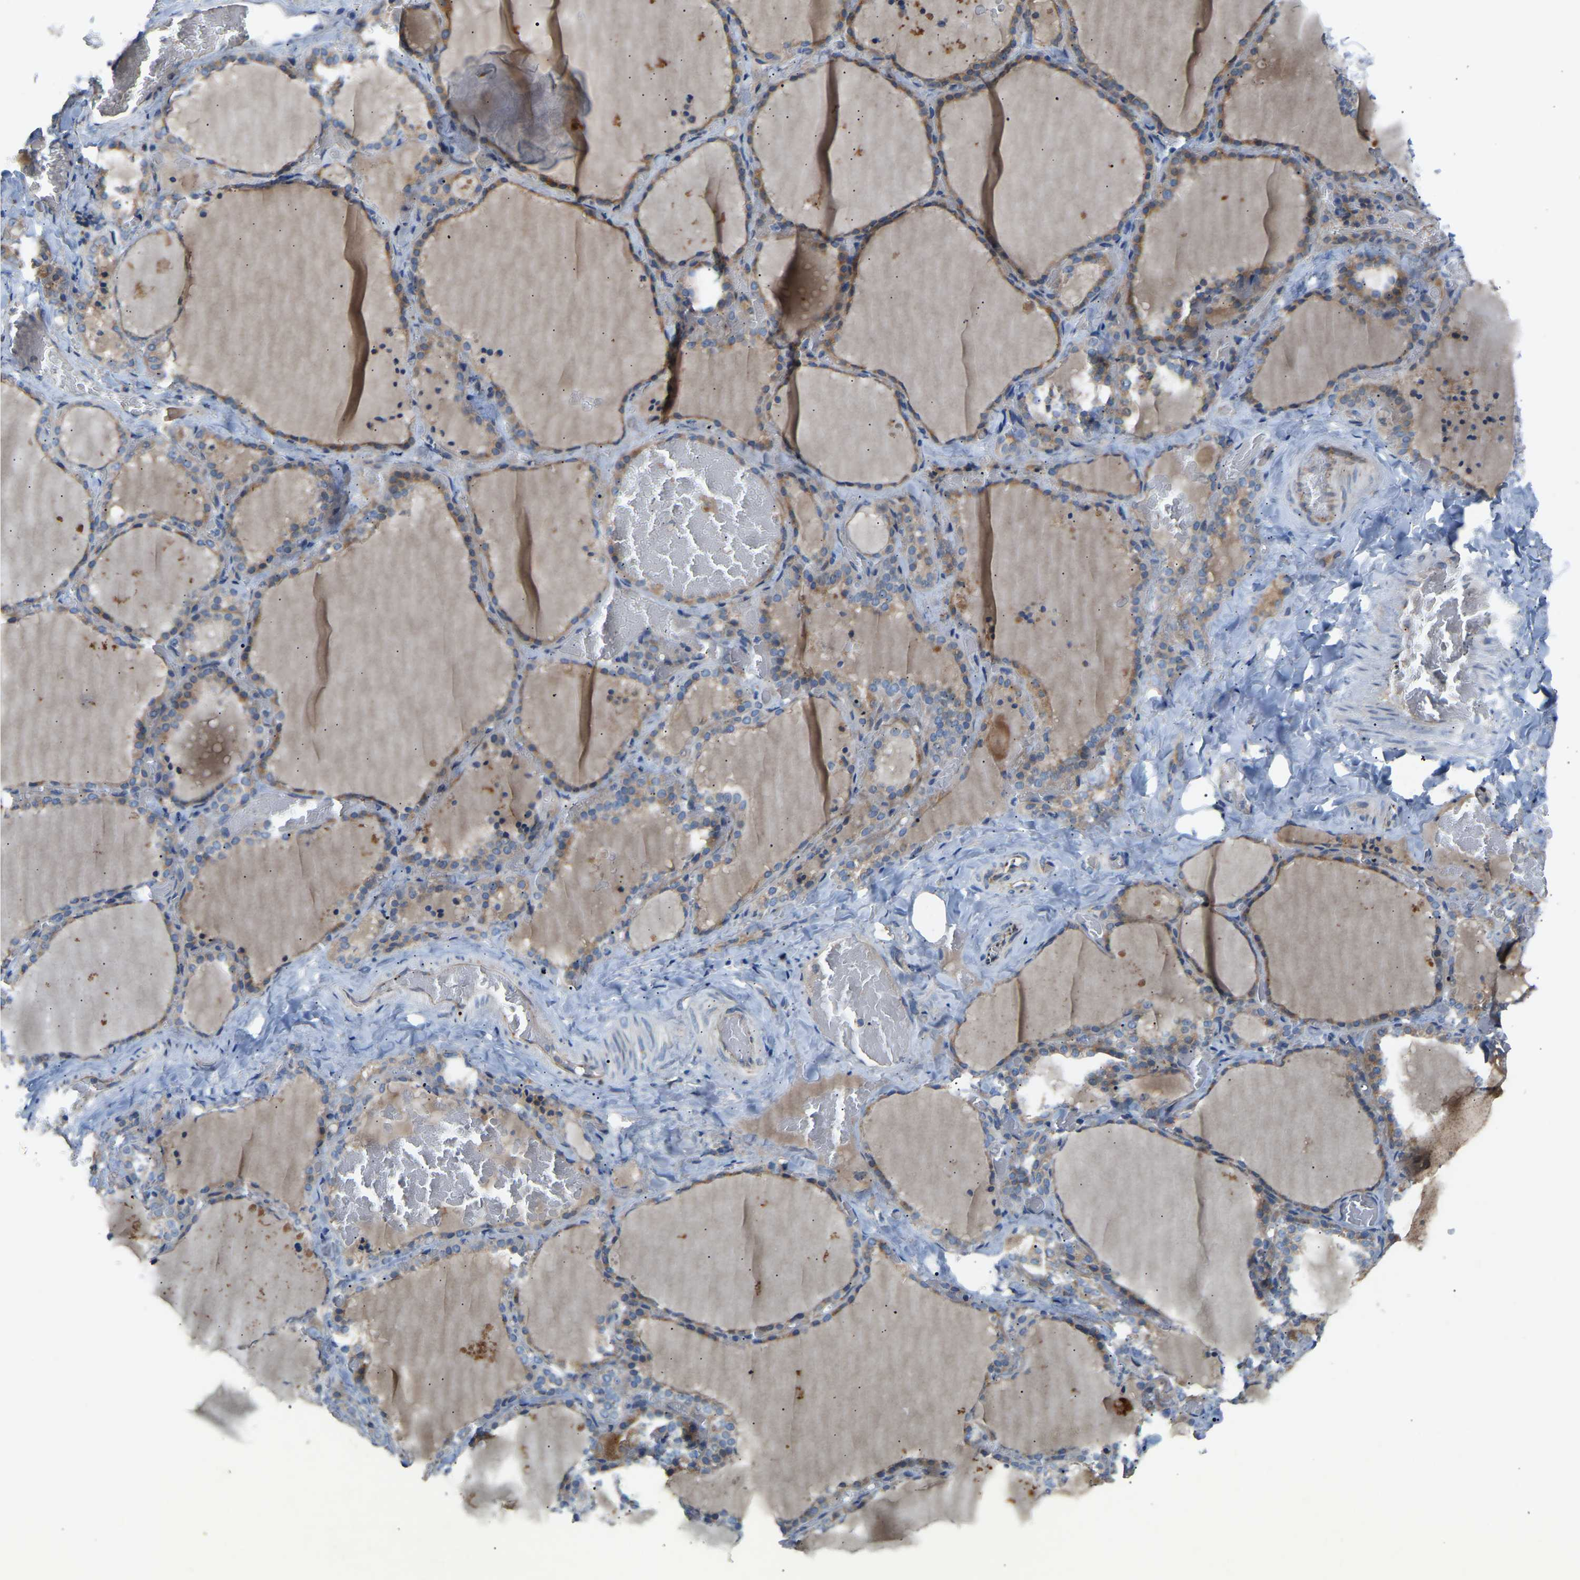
{"staining": {"intensity": "moderate", "quantity": "25%-75%", "location": "cytoplasmic/membranous"}, "tissue": "thyroid gland", "cell_type": "Glandular cells", "image_type": "normal", "snomed": [{"axis": "morphology", "description": "Normal tissue, NOS"}, {"axis": "topography", "description": "Thyroid gland"}], "caption": "Thyroid gland stained for a protein displays moderate cytoplasmic/membranous positivity in glandular cells. (Stains: DAB in brown, nuclei in blue, Microscopy: brightfield microscopy at high magnification).", "gene": "RGP1", "patient": {"sex": "female", "age": 22}}